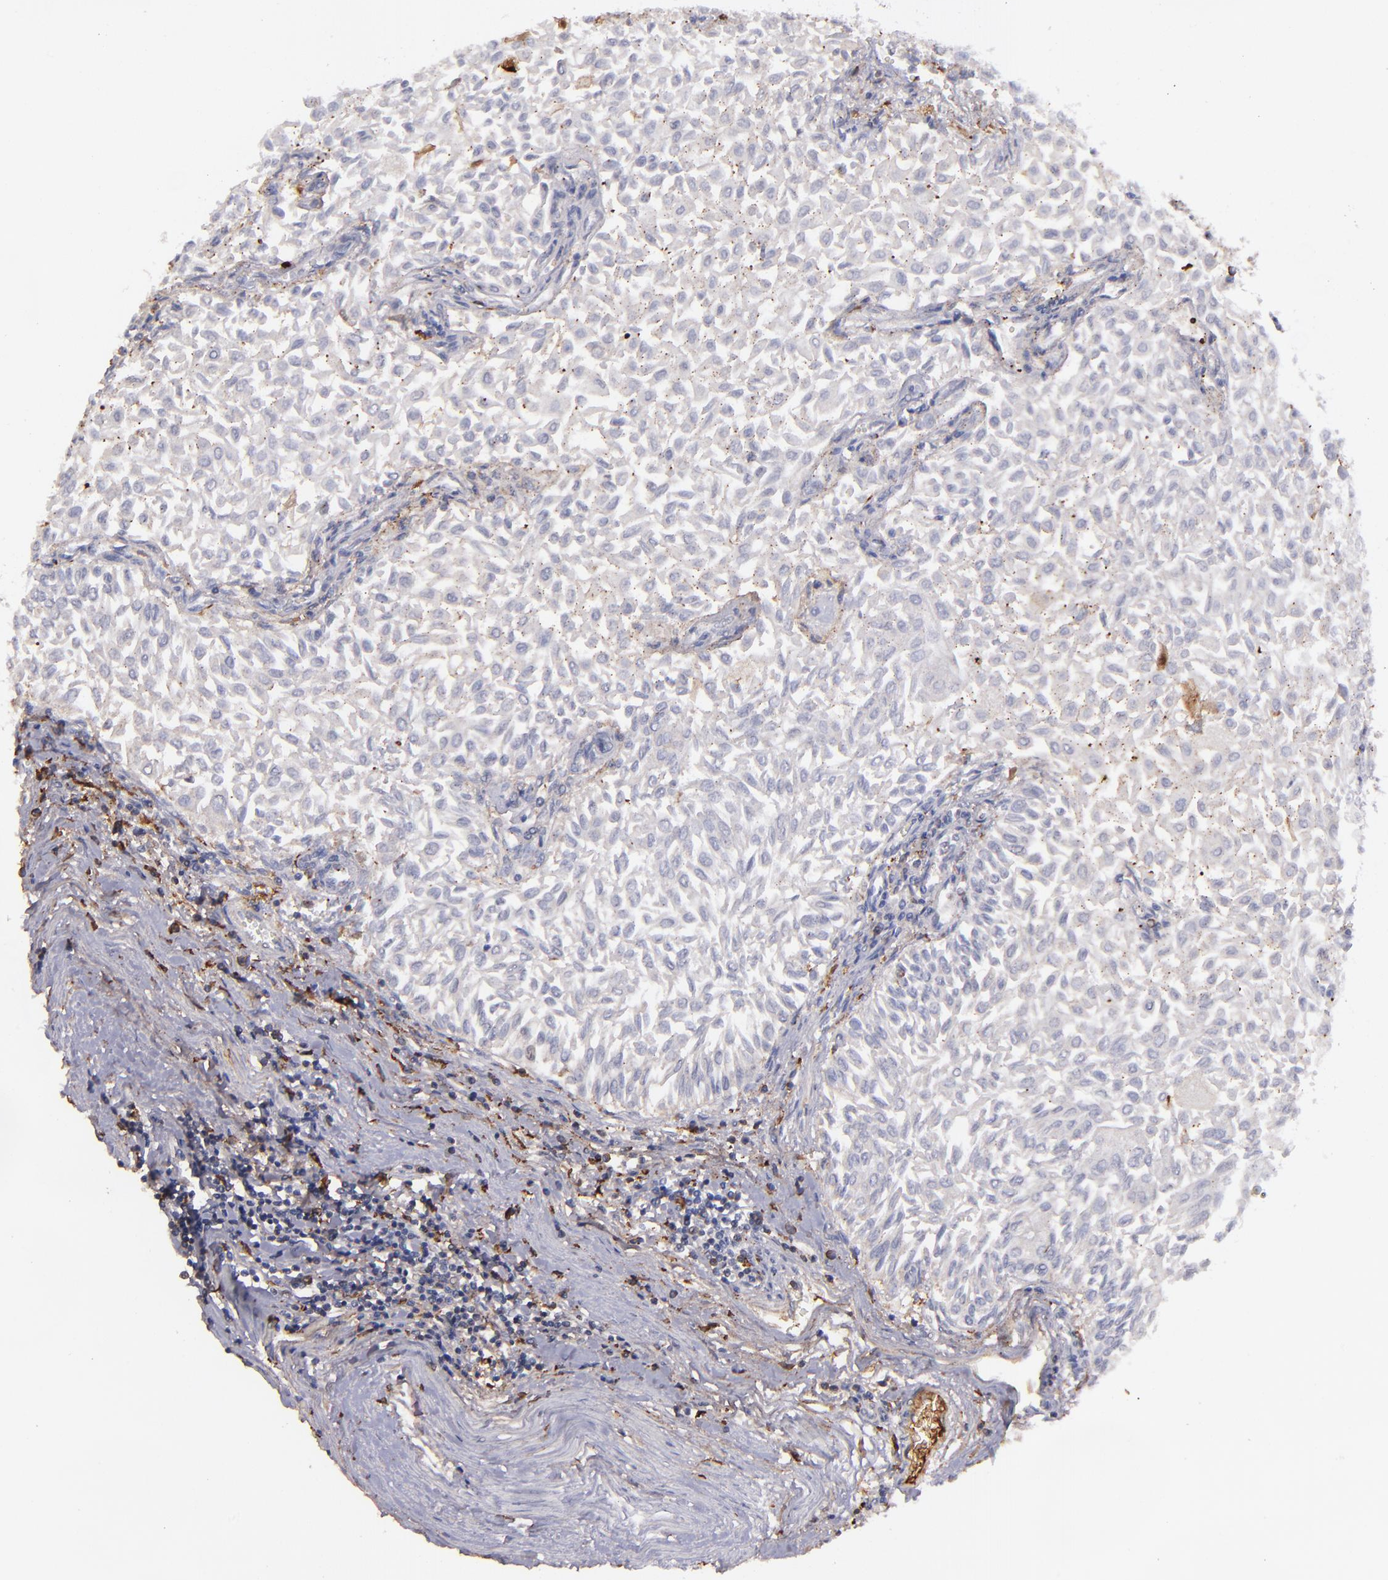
{"staining": {"intensity": "weak", "quantity": "<25%", "location": "cytoplasmic/membranous"}, "tissue": "urothelial cancer", "cell_type": "Tumor cells", "image_type": "cancer", "snomed": [{"axis": "morphology", "description": "Urothelial carcinoma, Low grade"}, {"axis": "topography", "description": "Urinary bladder"}], "caption": "There is no significant positivity in tumor cells of low-grade urothelial carcinoma.", "gene": "C1QA", "patient": {"sex": "male", "age": 64}}